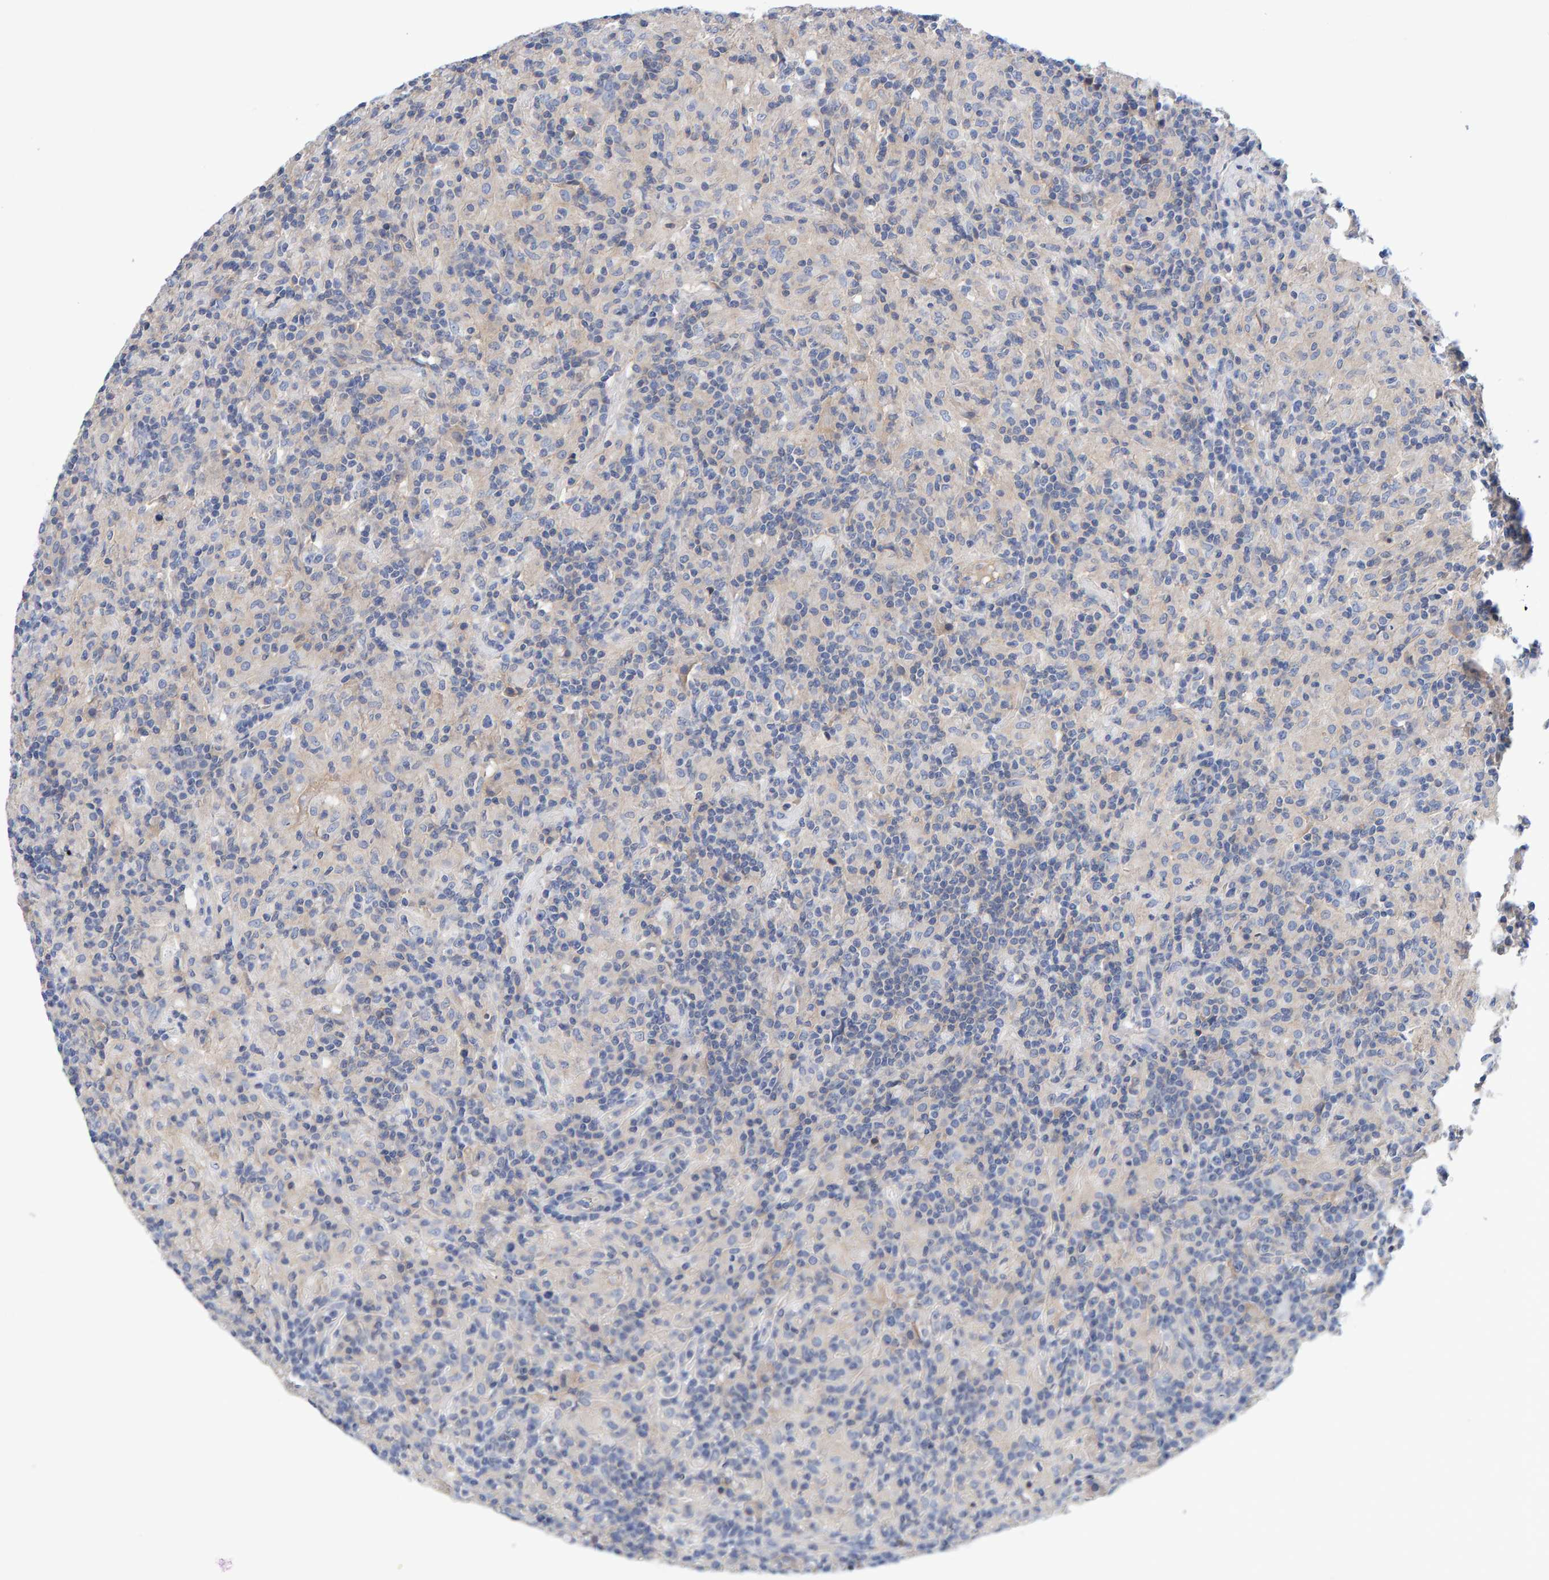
{"staining": {"intensity": "negative", "quantity": "none", "location": "none"}, "tissue": "lymphoma", "cell_type": "Tumor cells", "image_type": "cancer", "snomed": [{"axis": "morphology", "description": "Hodgkin's disease, NOS"}, {"axis": "topography", "description": "Lymph node"}], "caption": "Immunohistochemistry of human Hodgkin's disease reveals no staining in tumor cells. (IHC, brightfield microscopy, high magnification).", "gene": "EFR3A", "patient": {"sex": "male", "age": 70}}